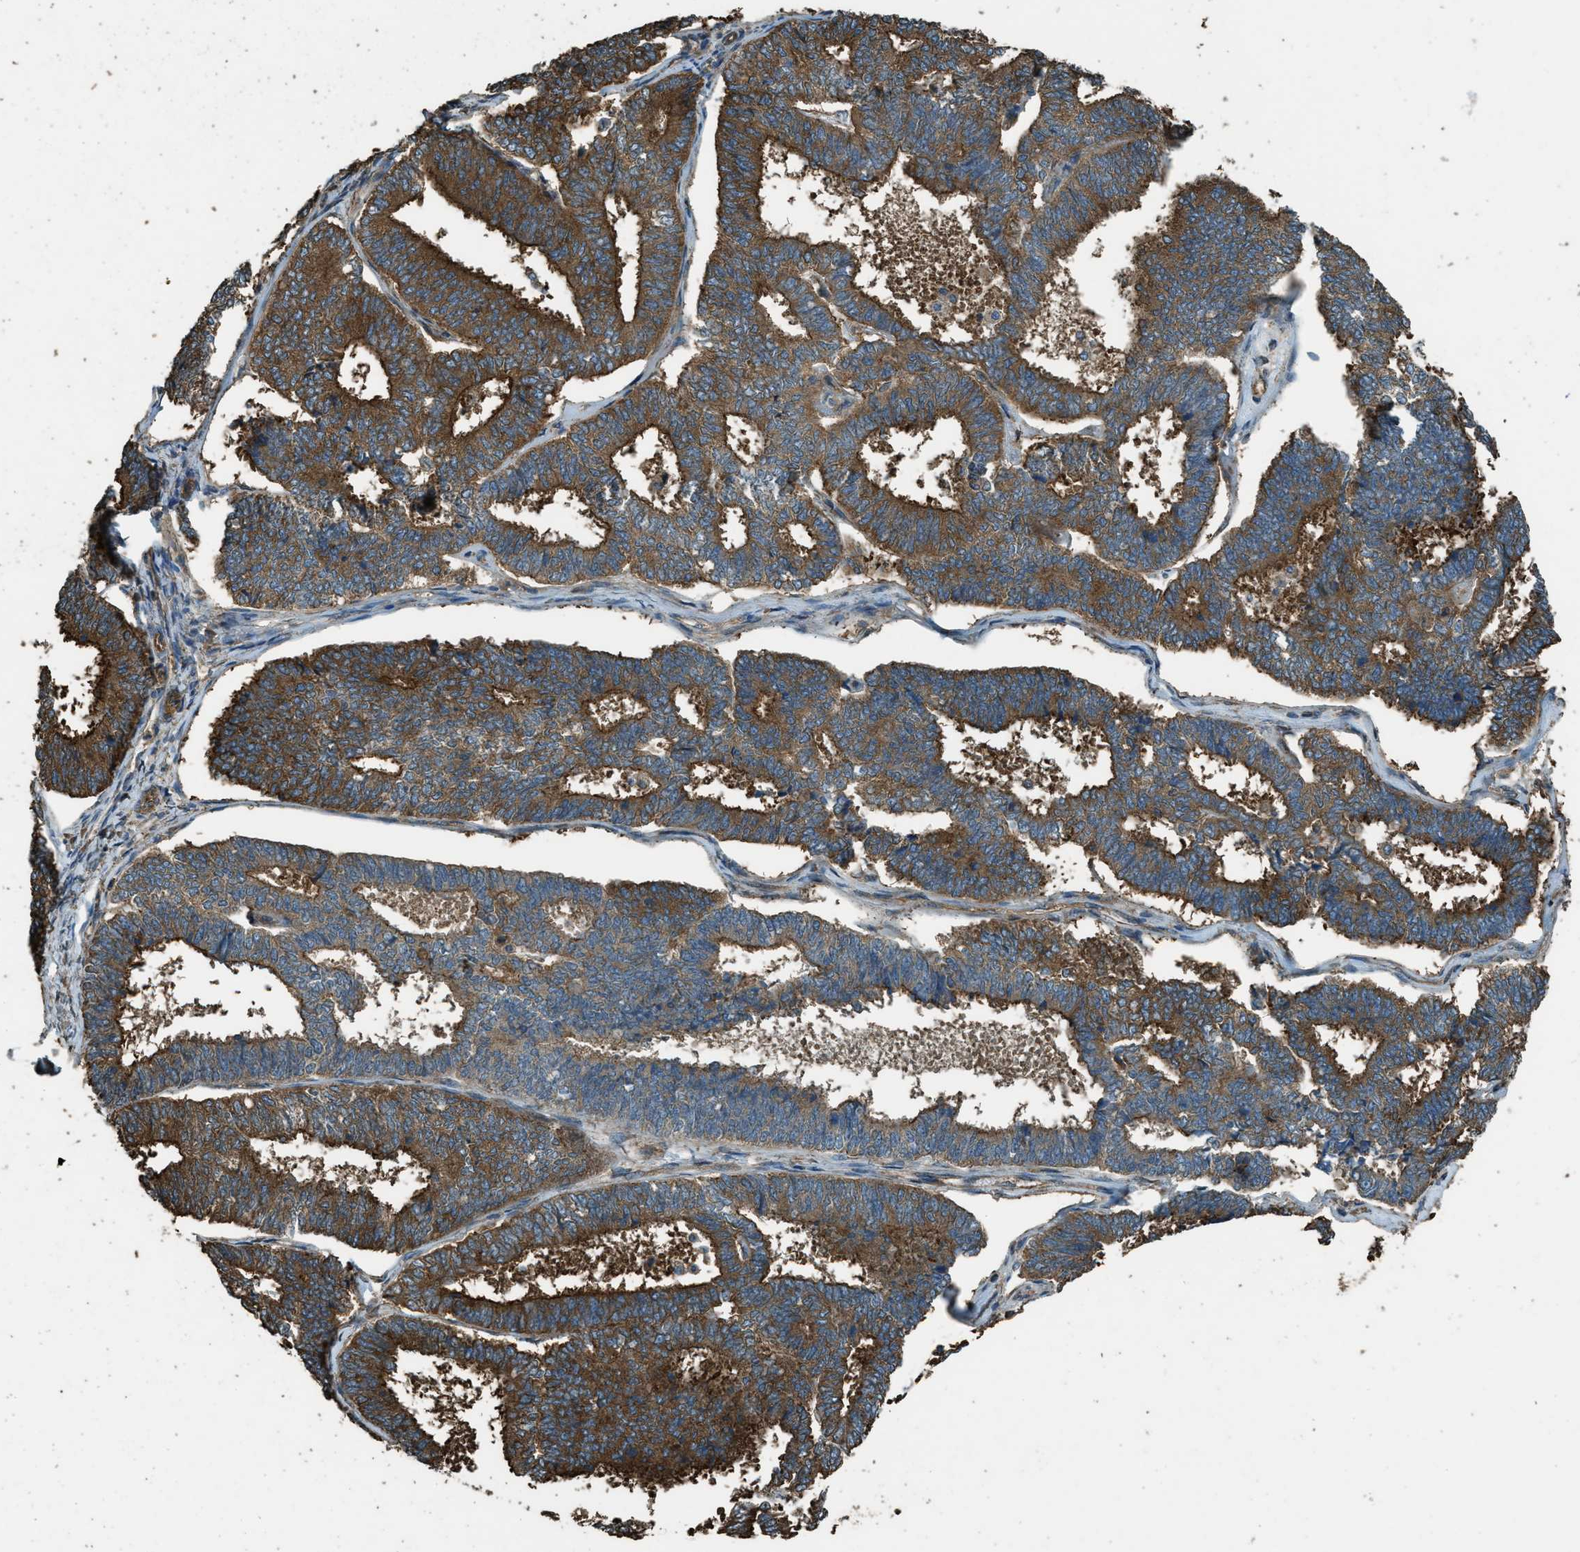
{"staining": {"intensity": "strong", "quantity": ">75%", "location": "cytoplasmic/membranous"}, "tissue": "endometrial cancer", "cell_type": "Tumor cells", "image_type": "cancer", "snomed": [{"axis": "morphology", "description": "Adenocarcinoma, NOS"}, {"axis": "topography", "description": "Endometrium"}], "caption": "Strong cytoplasmic/membranous protein staining is present in about >75% of tumor cells in endometrial cancer.", "gene": "MARS1", "patient": {"sex": "female", "age": 70}}